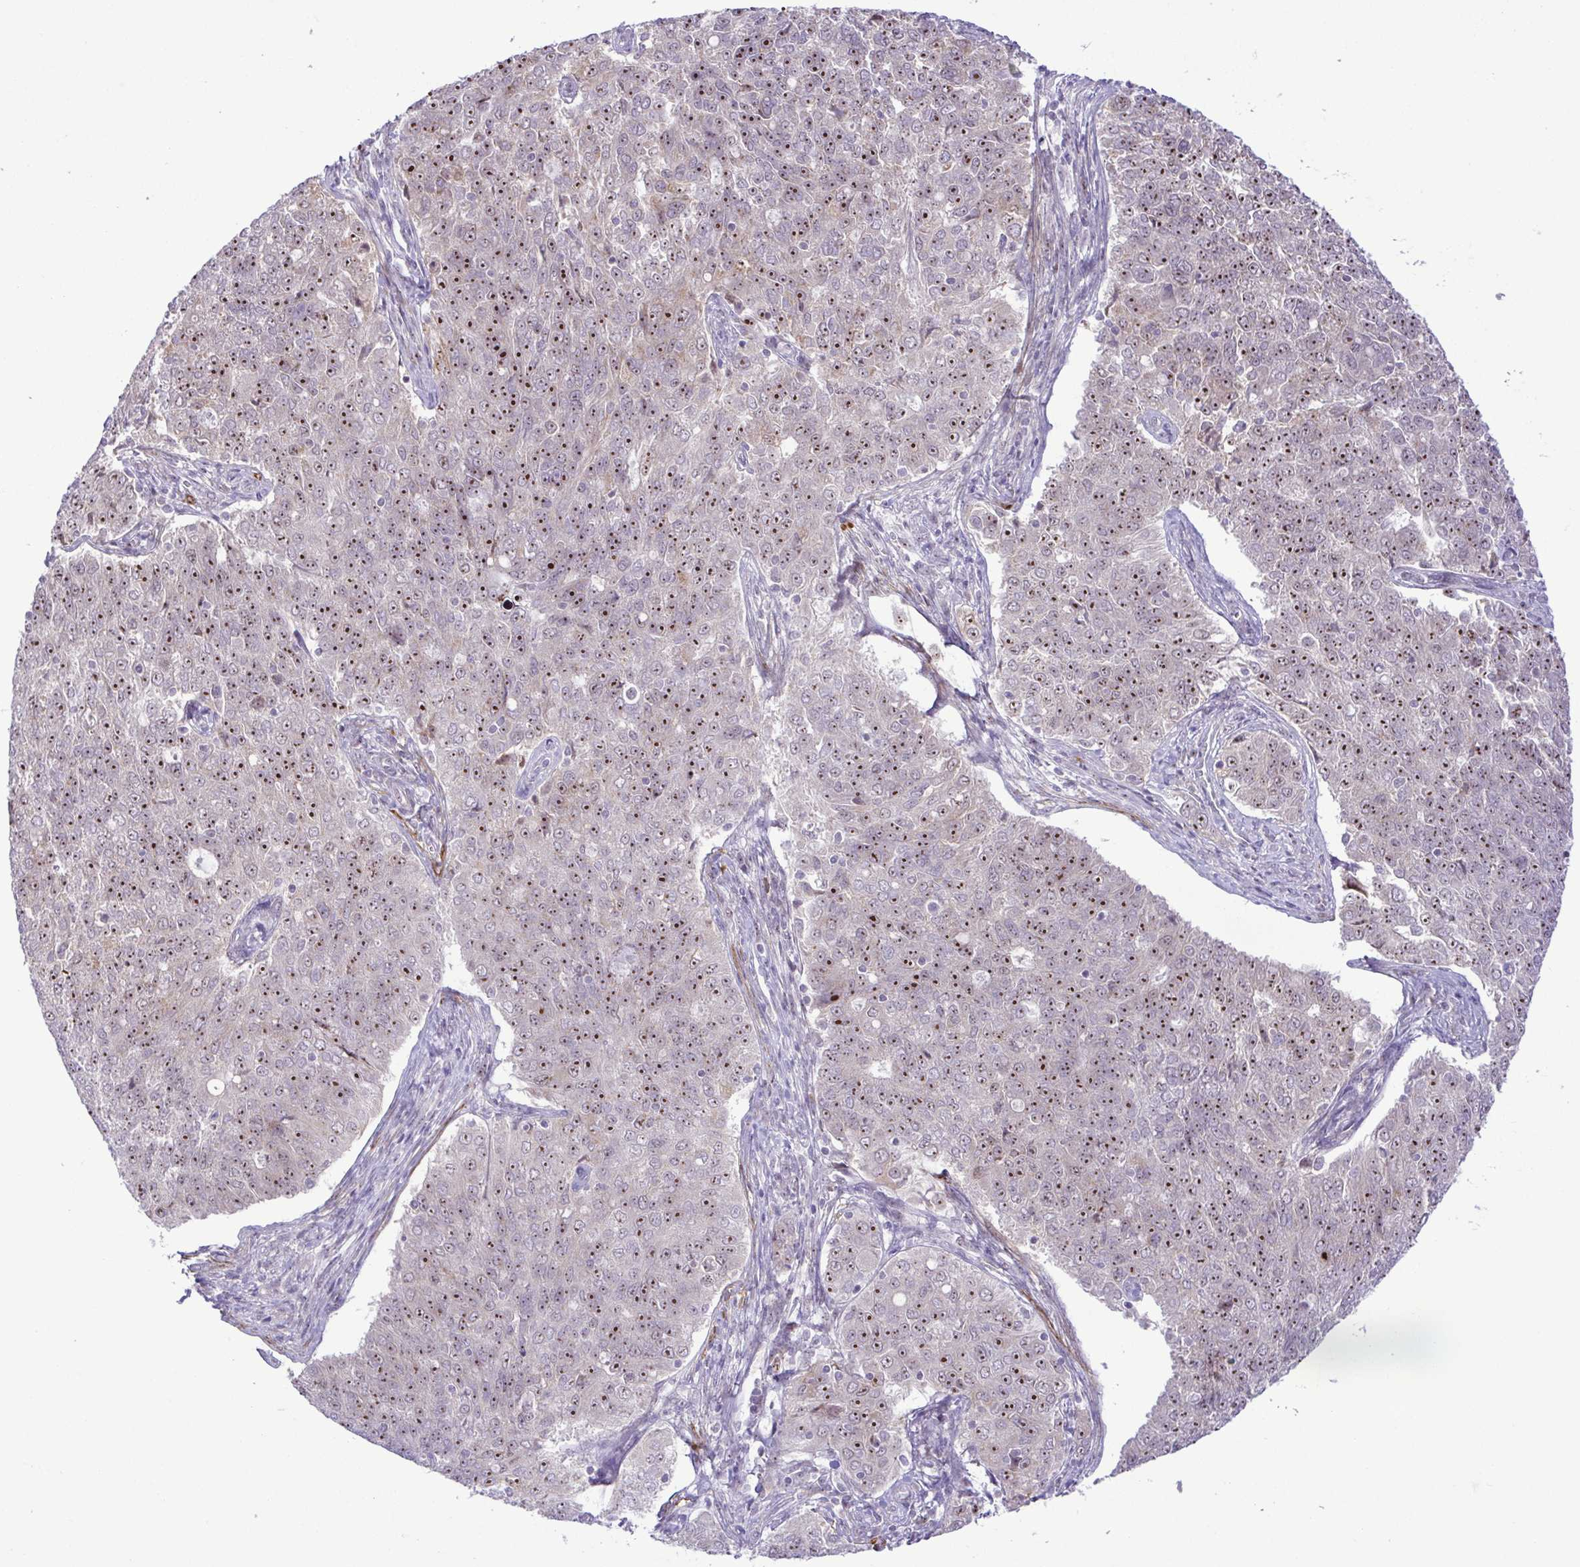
{"staining": {"intensity": "moderate", "quantity": "25%-75%", "location": "nuclear"}, "tissue": "endometrial cancer", "cell_type": "Tumor cells", "image_type": "cancer", "snomed": [{"axis": "morphology", "description": "Adenocarcinoma, NOS"}, {"axis": "topography", "description": "Endometrium"}], "caption": "Brown immunohistochemical staining in endometrial cancer (adenocarcinoma) shows moderate nuclear positivity in about 25%-75% of tumor cells.", "gene": "RSL24D1", "patient": {"sex": "female", "age": 43}}